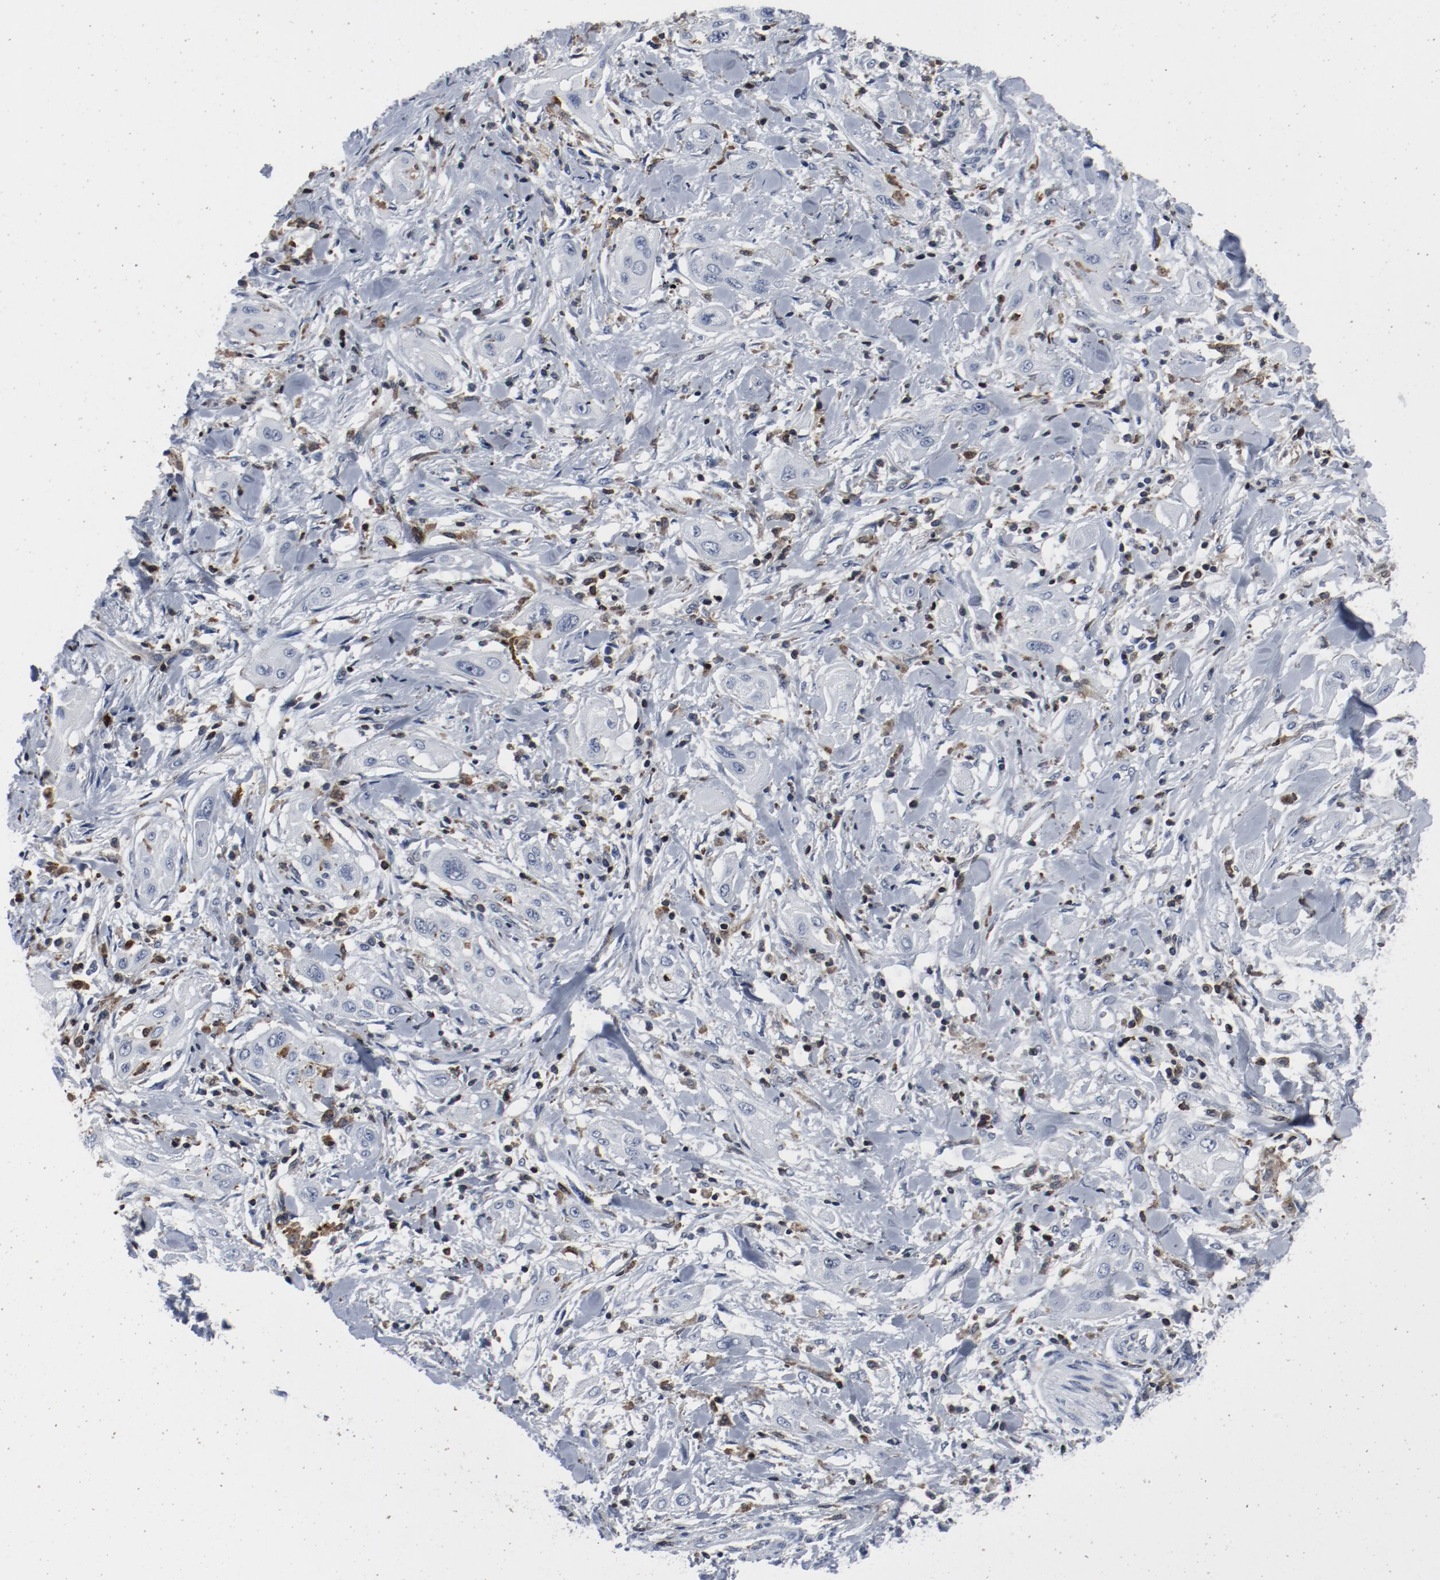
{"staining": {"intensity": "negative", "quantity": "none", "location": "none"}, "tissue": "lung cancer", "cell_type": "Tumor cells", "image_type": "cancer", "snomed": [{"axis": "morphology", "description": "Squamous cell carcinoma, NOS"}, {"axis": "topography", "description": "Lung"}], "caption": "Histopathology image shows no protein expression in tumor cells of lung squamous cell carcinoma tissue. Nuclei are stained in blue.", "gene": "LCP2", "patient": {"sex": "female", "age": 47}}